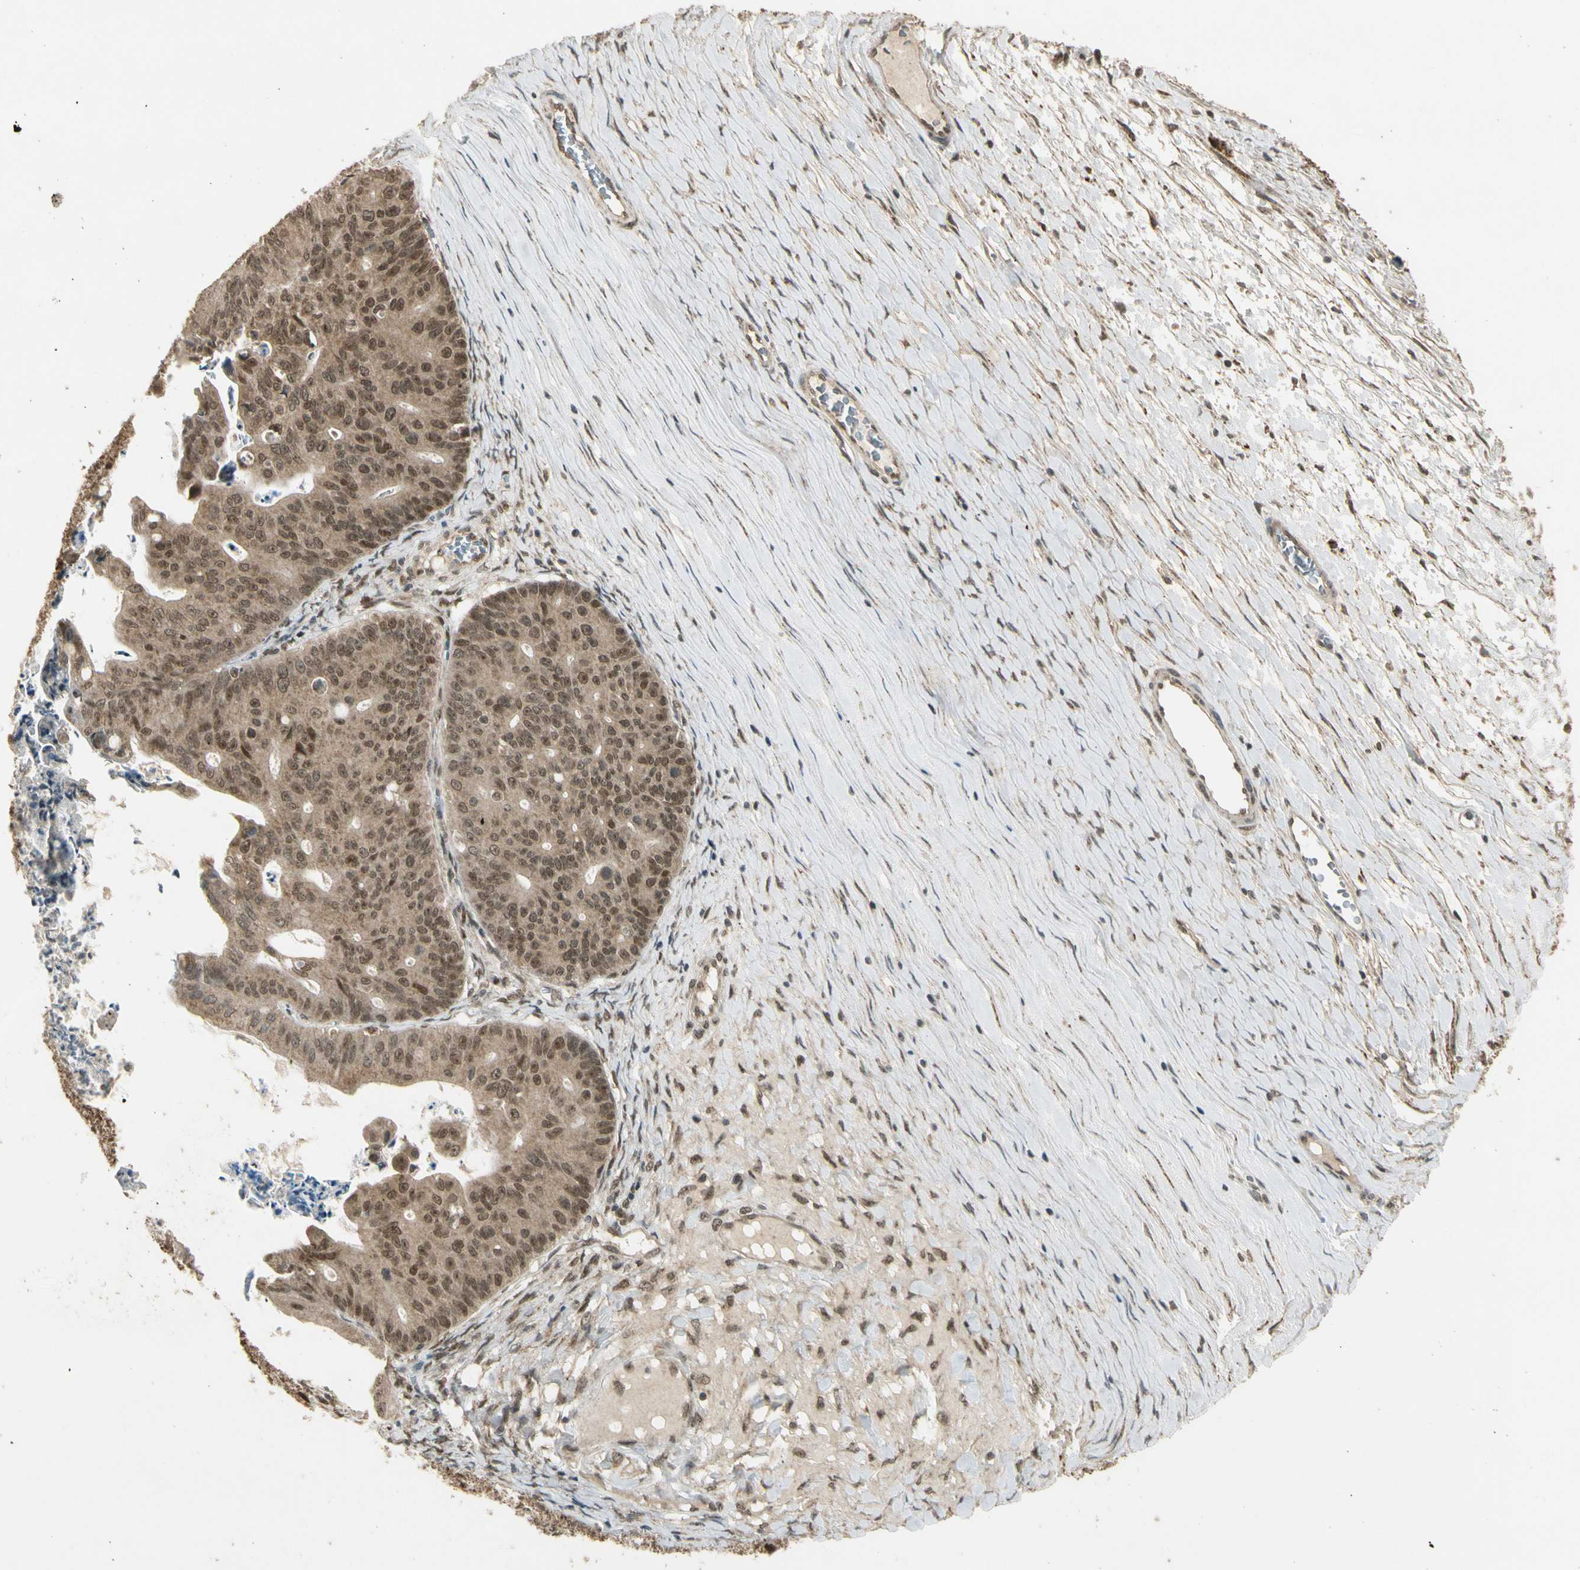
{"staining": {"intensity": "moderate", "quantity": ">75%", "location": "cytoplasmic/membranous,nuclear"}, "tissue": "ovarian cancer", "cell_type": "Tumor cells", "image_type": "cancer", "snomed": [{"axis": "morphology", "description": "Cystadenocarcinoma, mucinous, NOS"}, {"axis": "topography", "description": "Ovary"}], "caption": "Ovarian cancer stained with DAB immunohistochemistry demonstrates medium levels of moderate cytoplasmic/membranous and nuclear positivity in about >75% of tumor cells.", "gene": "ZNF135", "patient": {"sex": "female", "age": 37}}